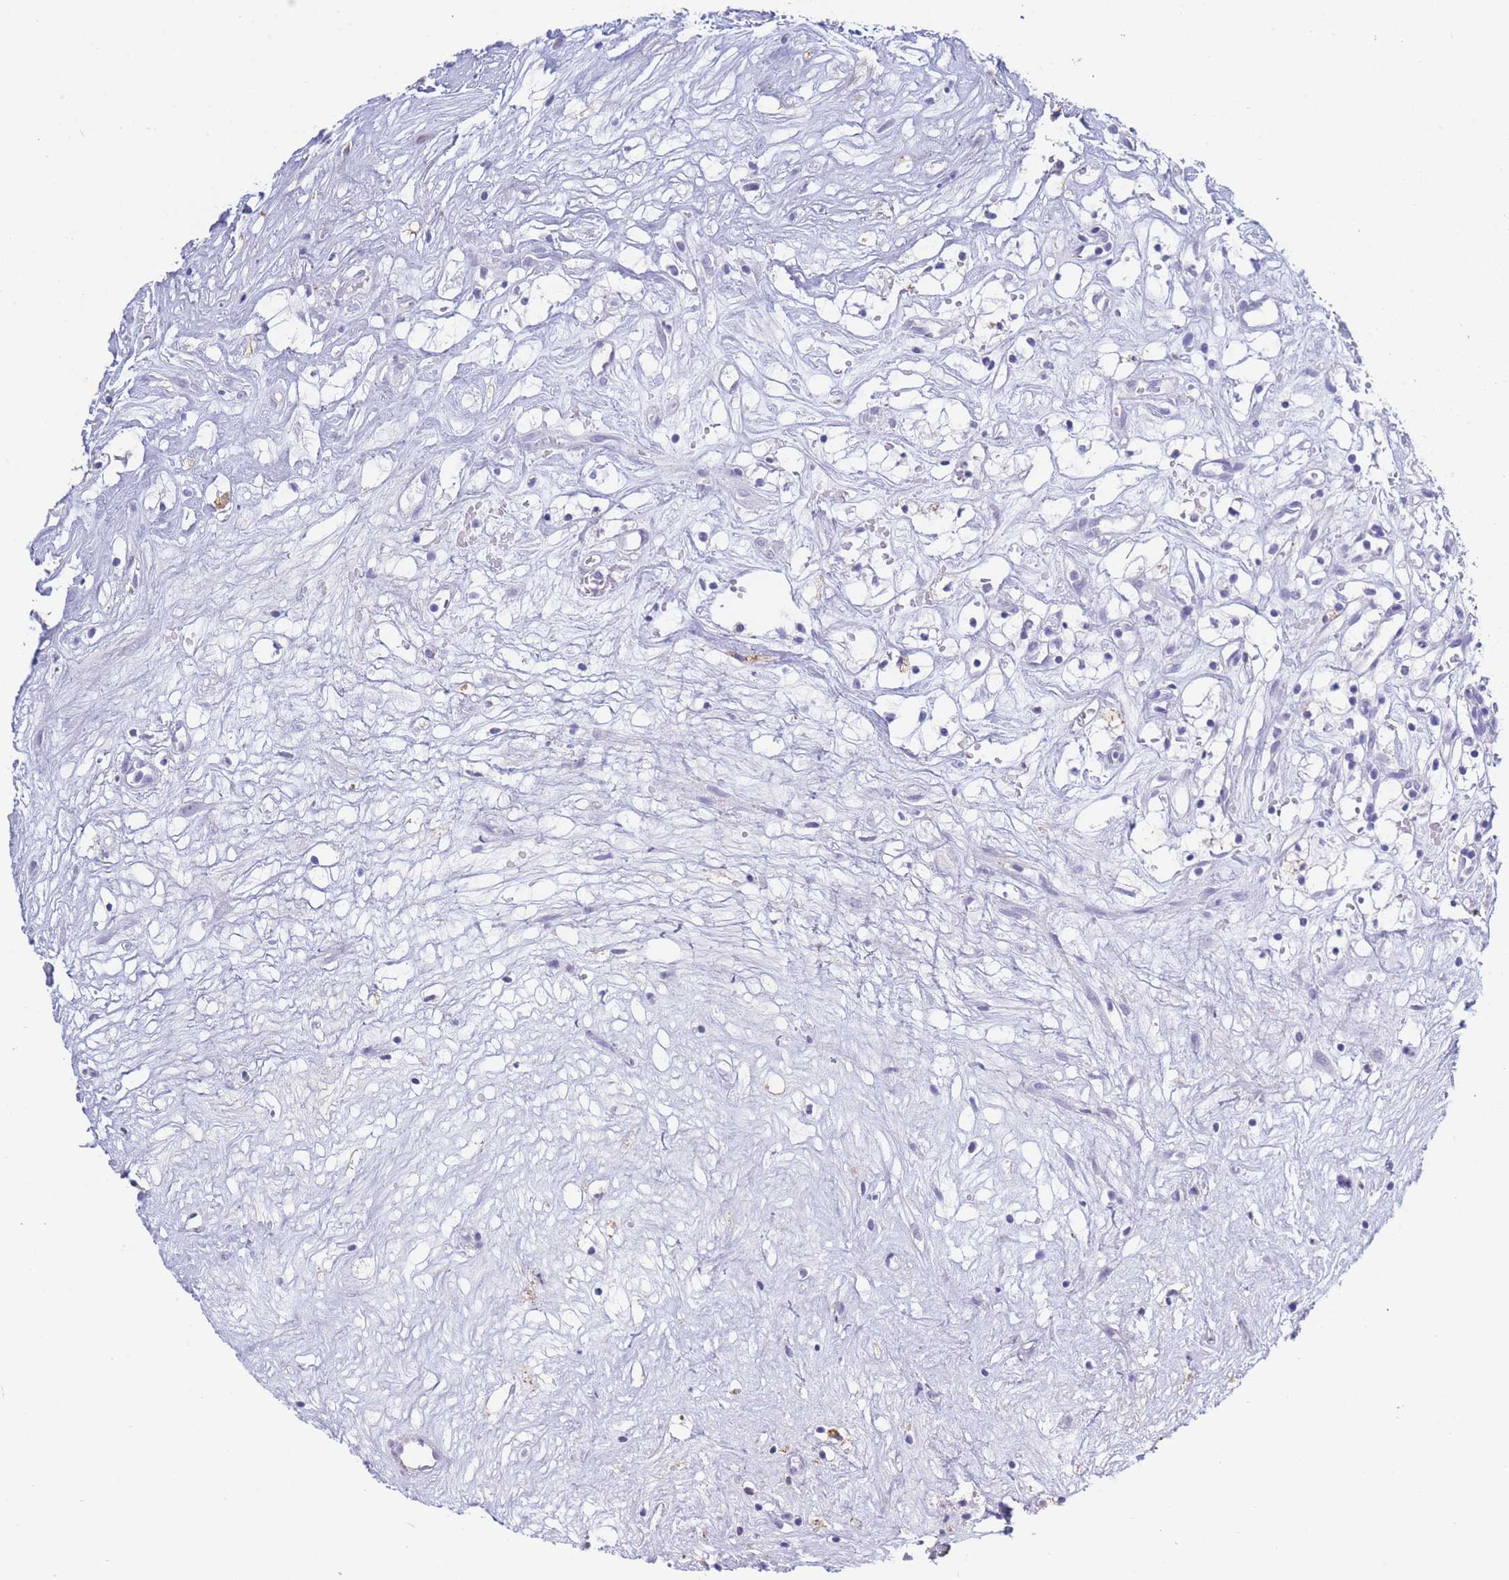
{"staining": {"intensity": "negative", "quantity": "none", "location": "none"}, "tissue": "renal cancer", "cell_type": "Tumor cells", "image_type": "cancer", "snomed": [{"axis": "morphology", "description": "Adenocarcinoma, NOS"}, {"axis": "topography", "description": "Kidney"}], "caption": "IHC photomicrograph of human renal cancer (adenocarcinoma) stained for a protein (brown), which displays no staining in tumor cells. The staining is performed using DAB (3,3'-diaminobenzidine) brown chromogen with nuclei counter-stained in using hematoxylin.", "gene": "CD37", "patient": {"sex": "male", "age": 59}}